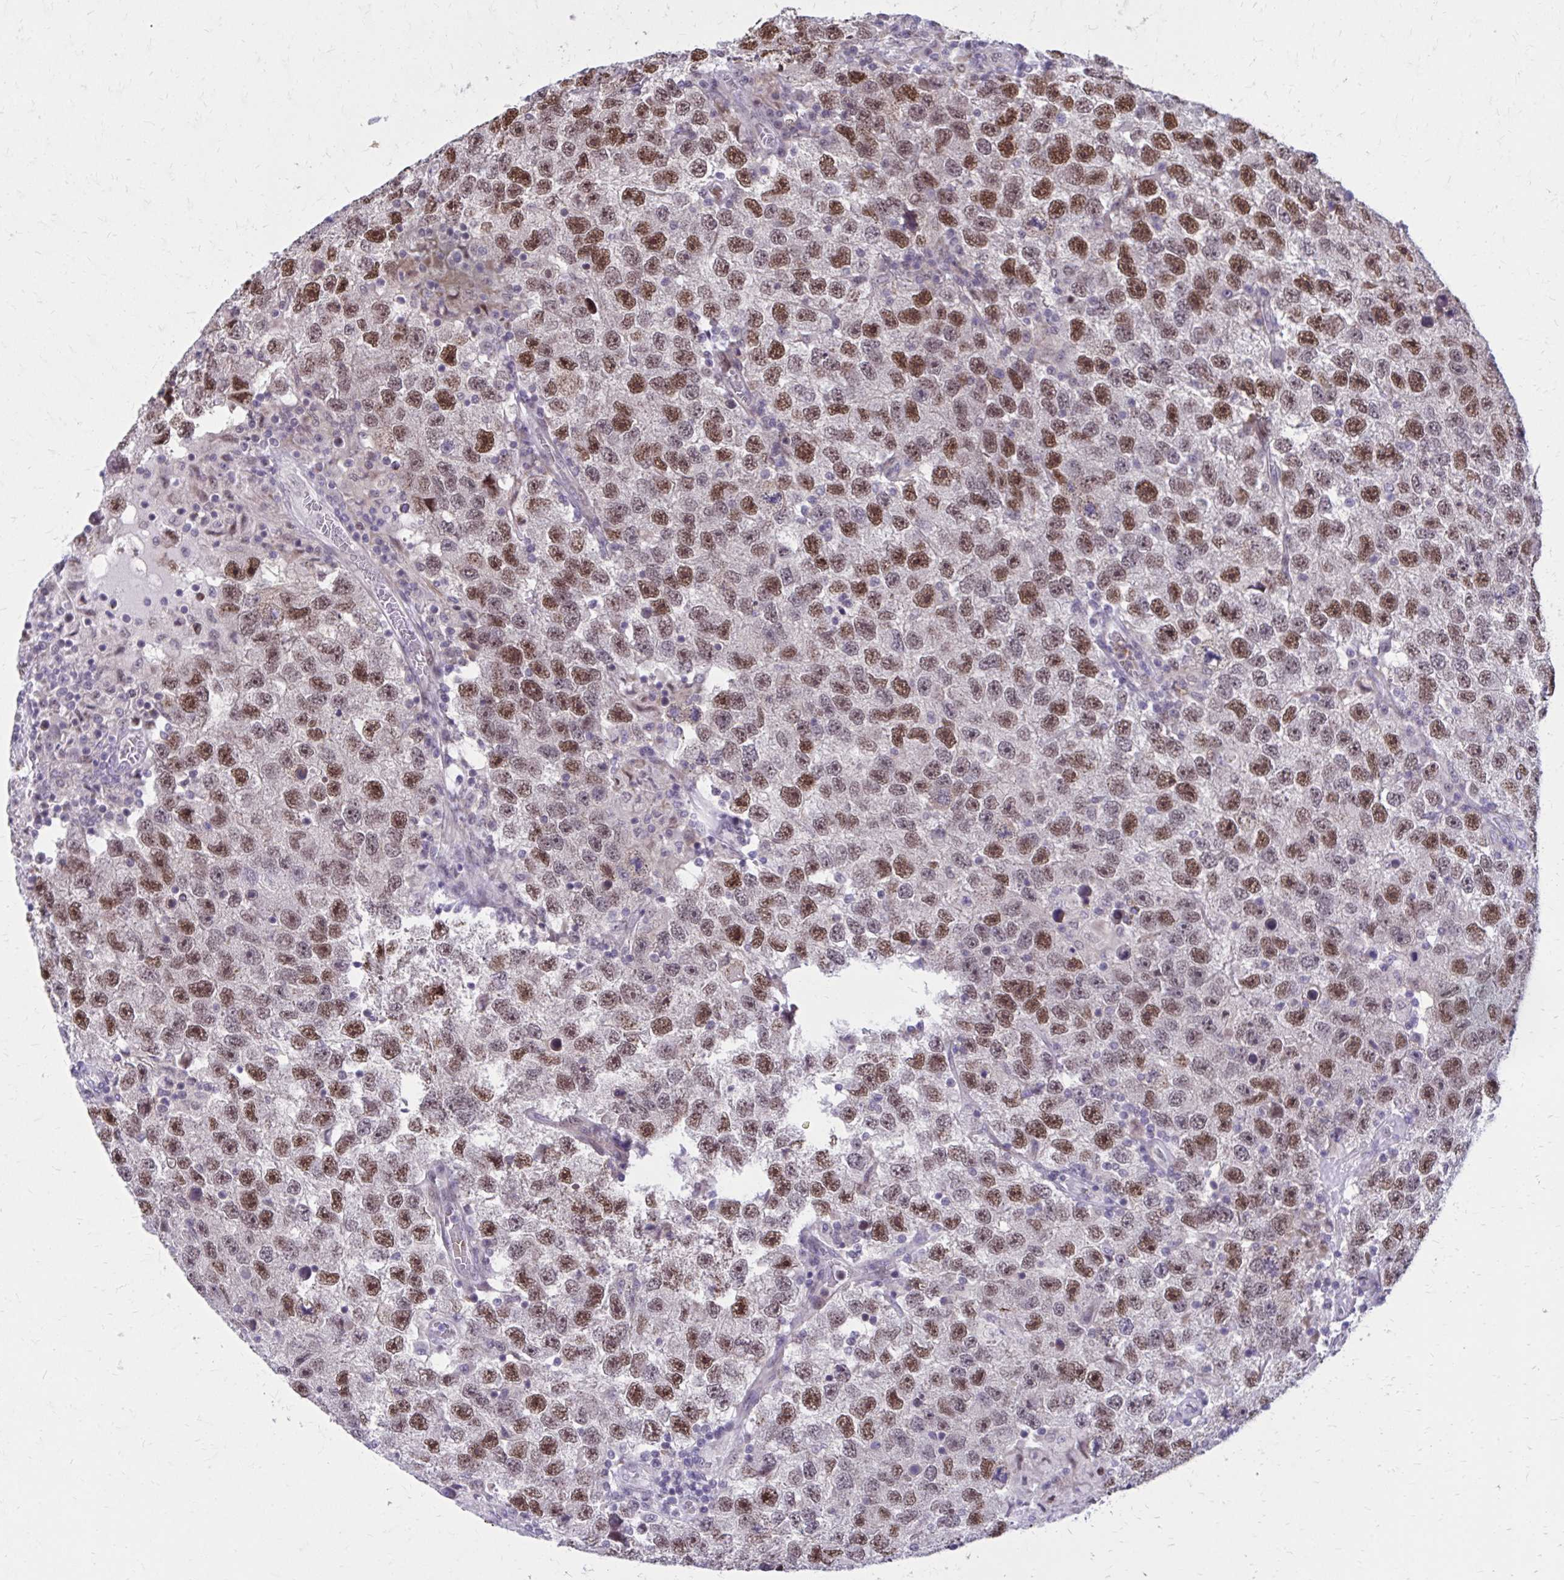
{"staining": {"intensity": "moderate", "quantity": ">75%", "location": "nuclear"}, "tissue": "testis cancer", "cell_type": "Tumor cells", "image_type": "cancer", "snomed": [{"axis": "morphology", "description": "Seminoma, NOS"}, {"axis": "topography", "description": "Testis"}], "caption": "Protein expression analysis of human testis seminoma reveals moderate nuclear expression in approximately >75% of tumor cells. Nuclei are stained in blue.", "gene": "ANKRD30B", "patient": {"sex": "male", "age": 26}}